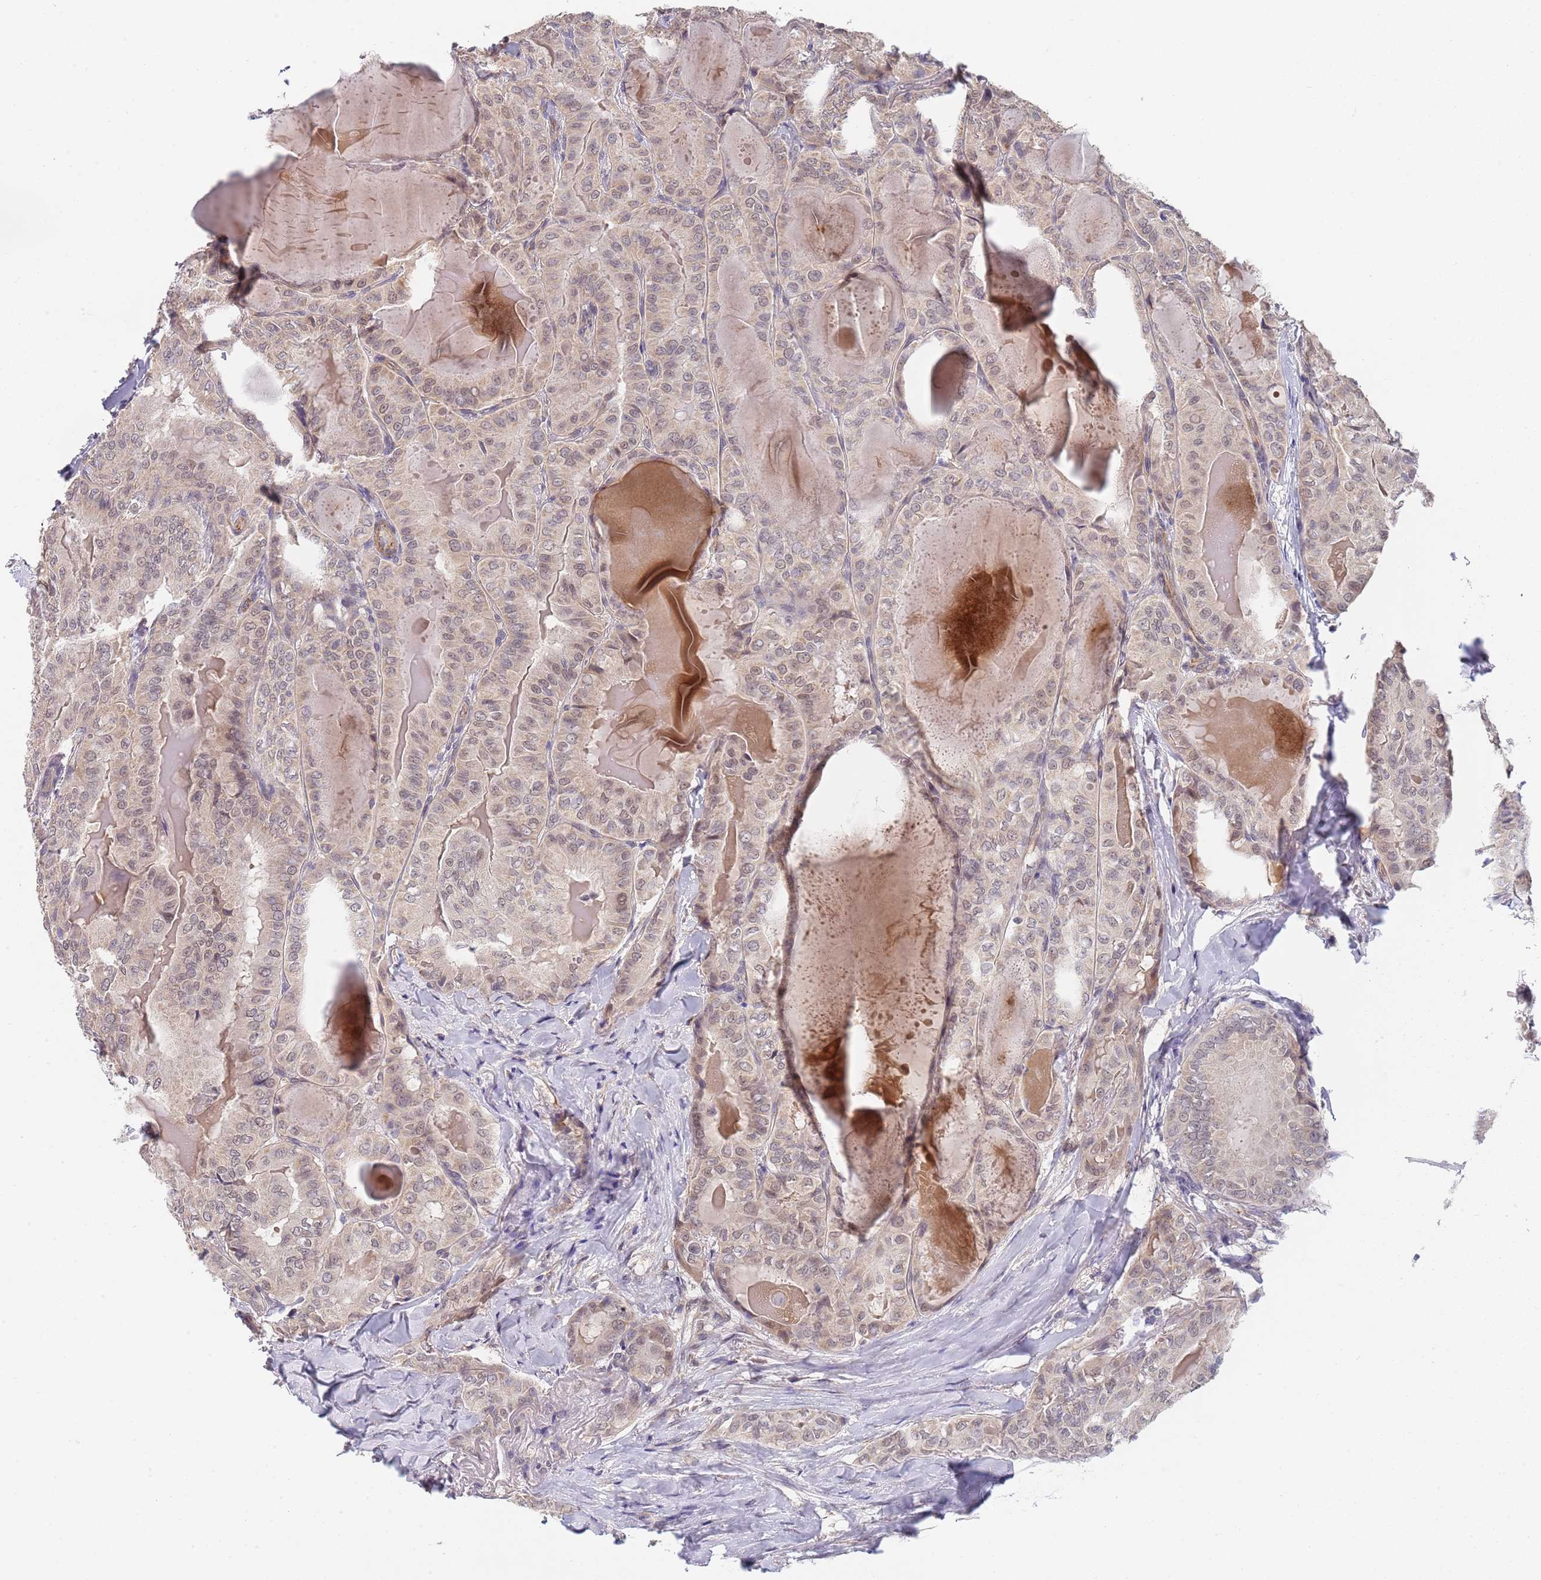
{"staining": {"intensity": "weak", "quantity": "25%-75%", "location": "nuclear"}, "tissue": "thyroid cancer", "cell_type": "Tumor cells", "image_type": "cancer", "snomed": [{"axis": "morphology", "description": "Papillary adenocarcinoma, NOS"}, {"axis": "topography", "description": "Thyroid gland"}], "caption": "A brown stain highlights weak nuclear positivity of a protein in thyroid papillary adenocarcinoma tumor cells.", "gene": "B4GALT4", "patient": {"sex": "female", "age": 68}}